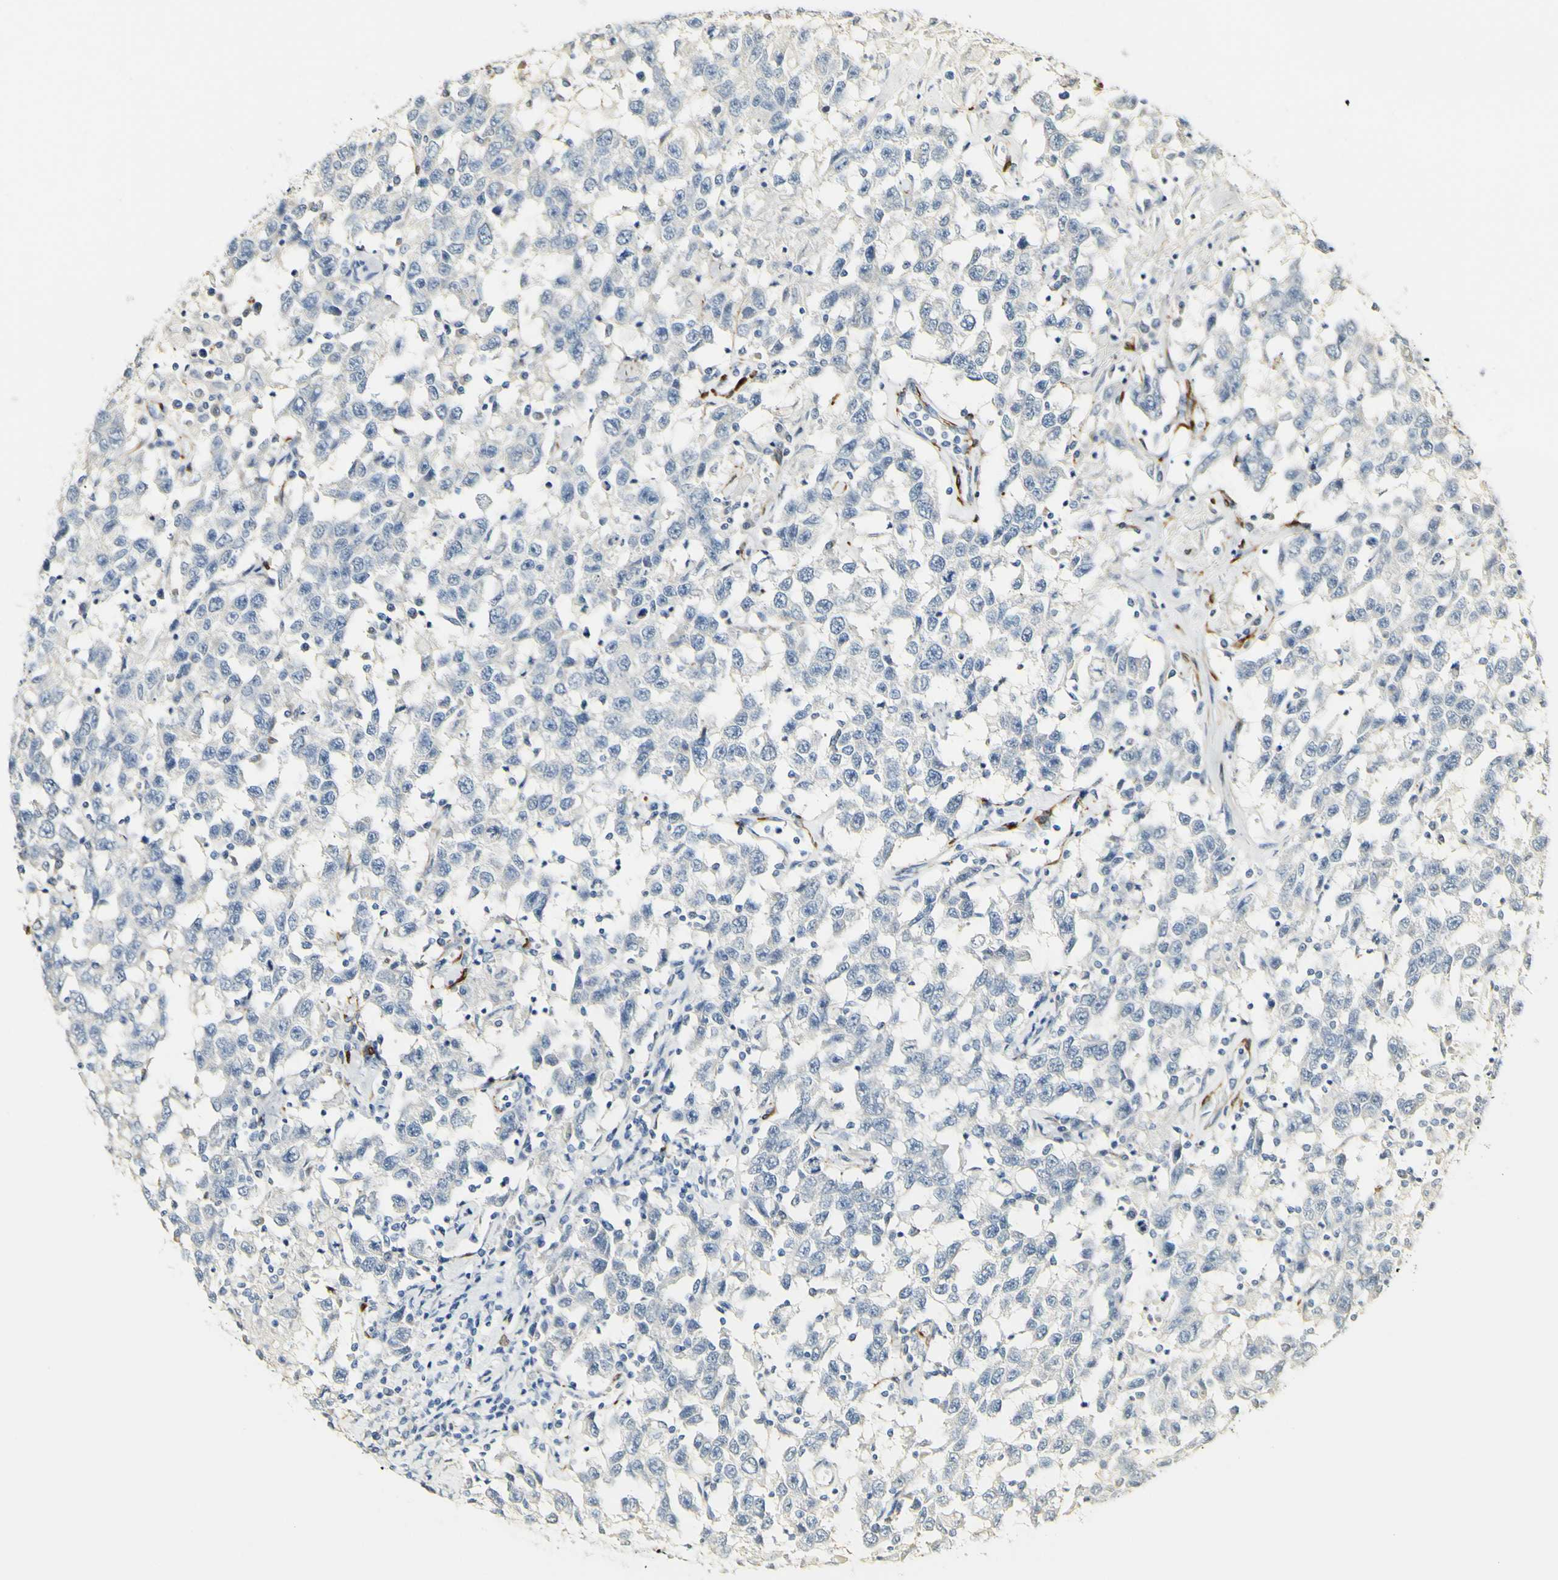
{"staining": {"intensity": "negative", "quantity": "none", "location": "none"}, "tissue": "testis cancer", "cell_type": "Tumor cells", "image_type": "cancer", "snomed": [{"axis": "morphology", "description": "Seminoma, NOS"}, {"axis": "topography", "description": "Testis"}], "caption": "An image of testis cancer (seminoma) stained for a protein exhibits no brown staining in tumor cells.", "gene": "FMO3", "patient": {"sex": "male", "age": 41}}